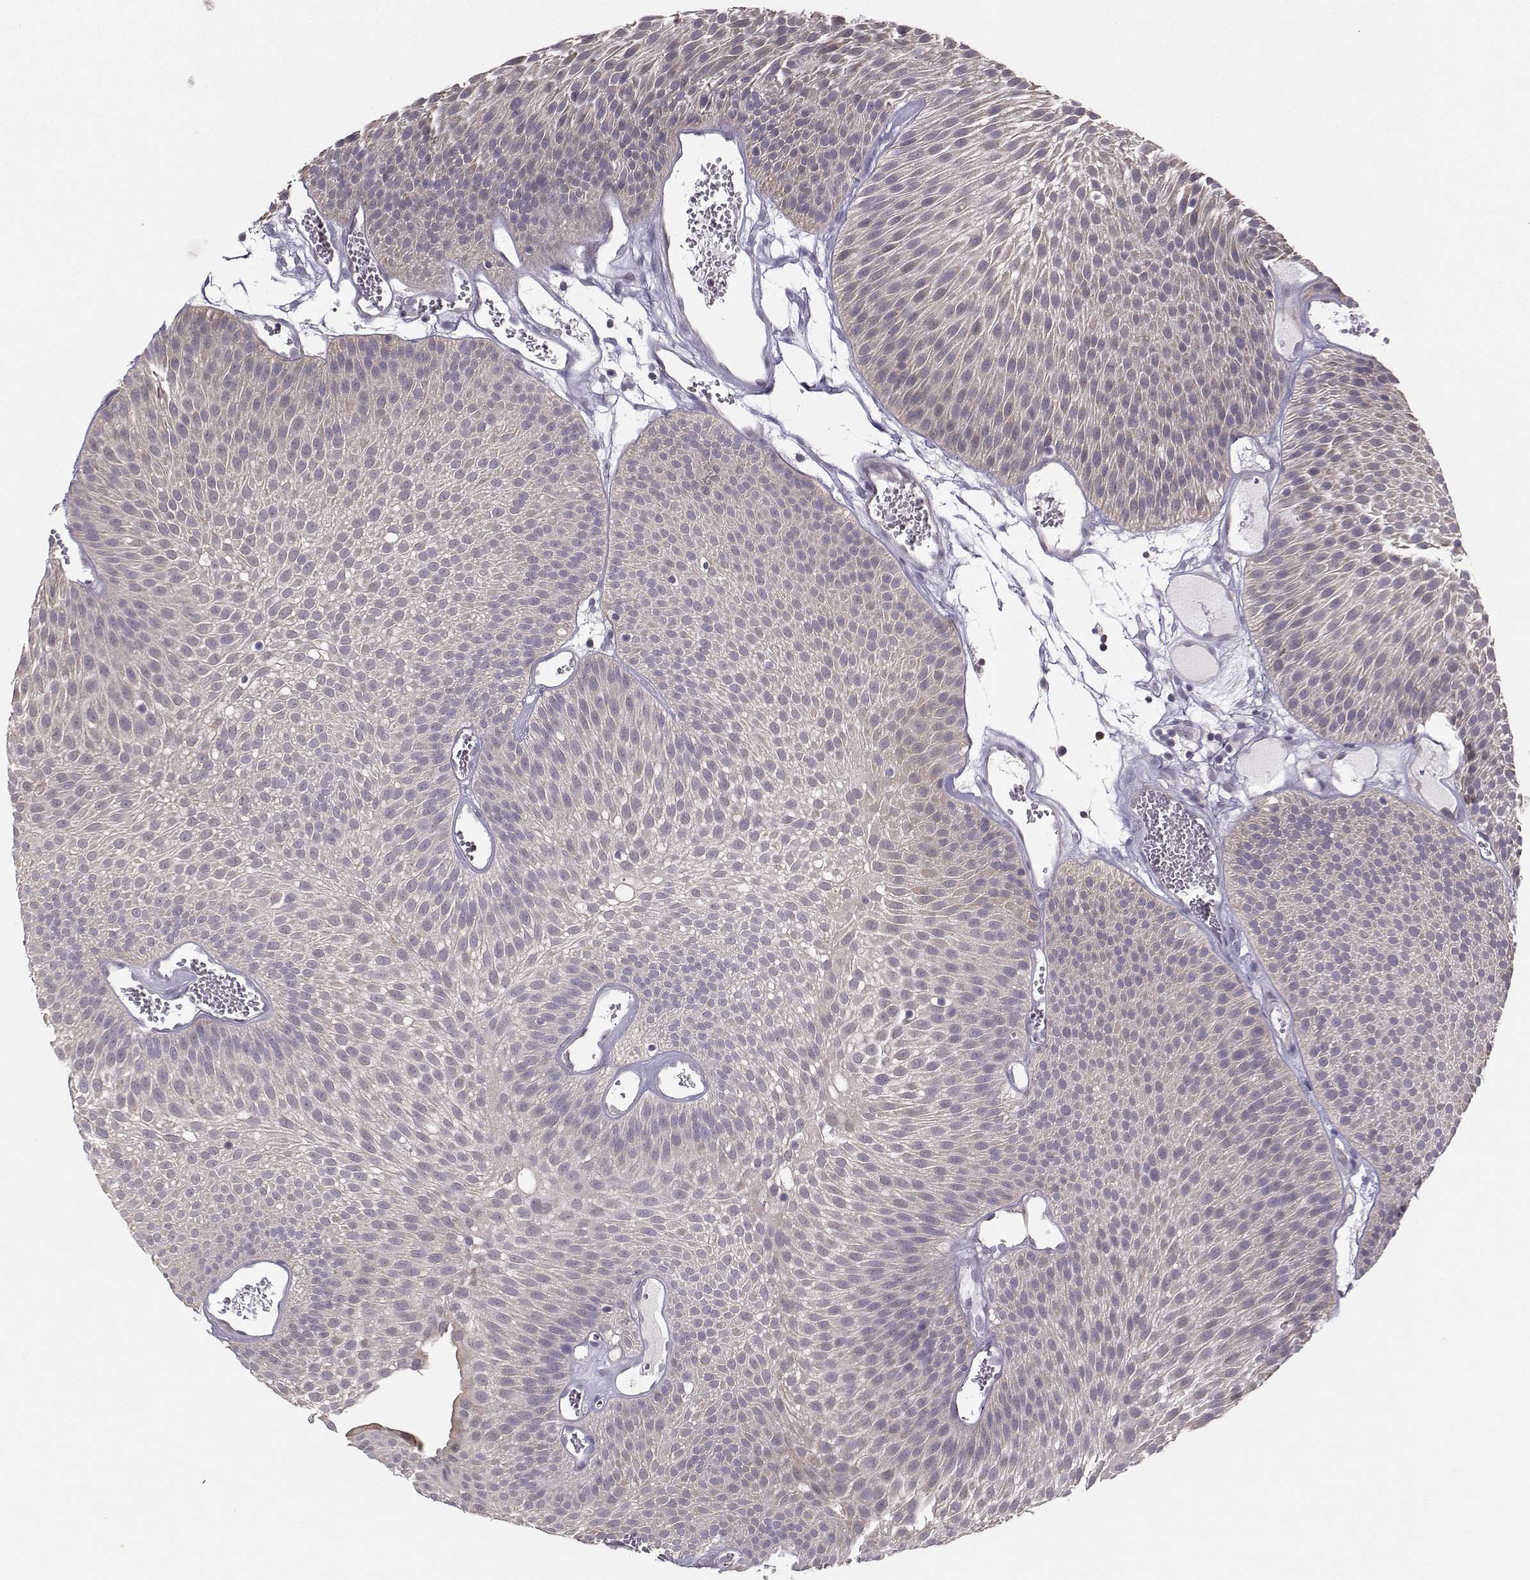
{"staining": {"intensity": "negative", "quantity": "none", "location": "none"}, "tissue": "urothelial cancer", "cell_type": "Tumor cells", "image_type": "cancer", "snomed": [{"axis": "morphology", "description": "Urothelial carcinoma, Low grade"}, {"axis": "topography", "description": "Urinary bladder"}], "caption": "Image shows no protein staining in tumor cells of urothelial cancer tissue.", "gene": "PKP2", "patient": {"sex": "male", "age": 52}}